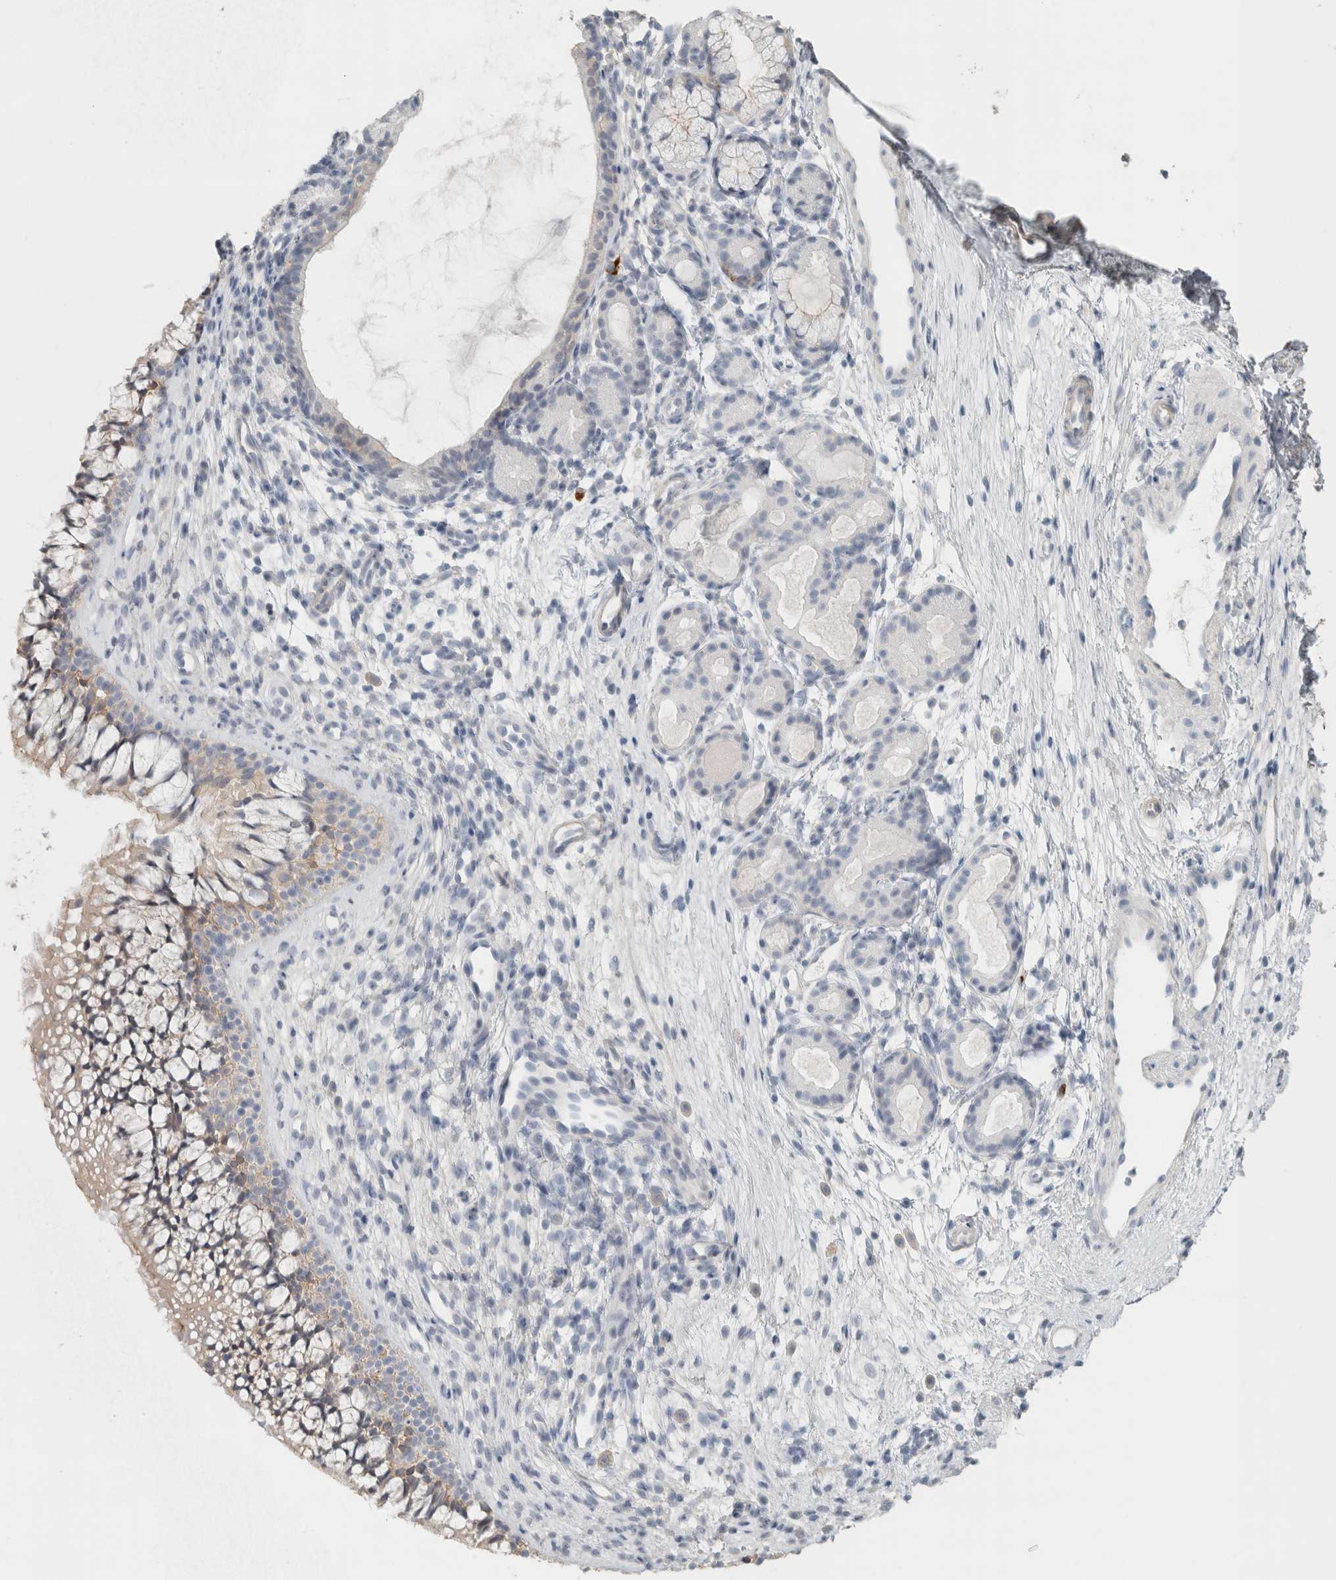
{"staining": {"intensity": "weak", "quantity": "<25%", "location": "cytoplasmic/membranous"}, "tissue": "nasopharynx", "cell_type": "Respiratory epithelial cells", "image_type": "normal", "snomed": [{"axis": "morphology", "description": "Normal tissue, NOS"}, {"axis": "morphology", "description": "Inflammation, NOS"}, {"axis": "topography", "description": "Nasopharynx"}], "caption": "This is an IHC micrograph of unremarkable nasopharynx. There is no expression in respiratory epithelial cells.", "gene": "SCIN", "patient": {"sex": "female", "age": 19}}